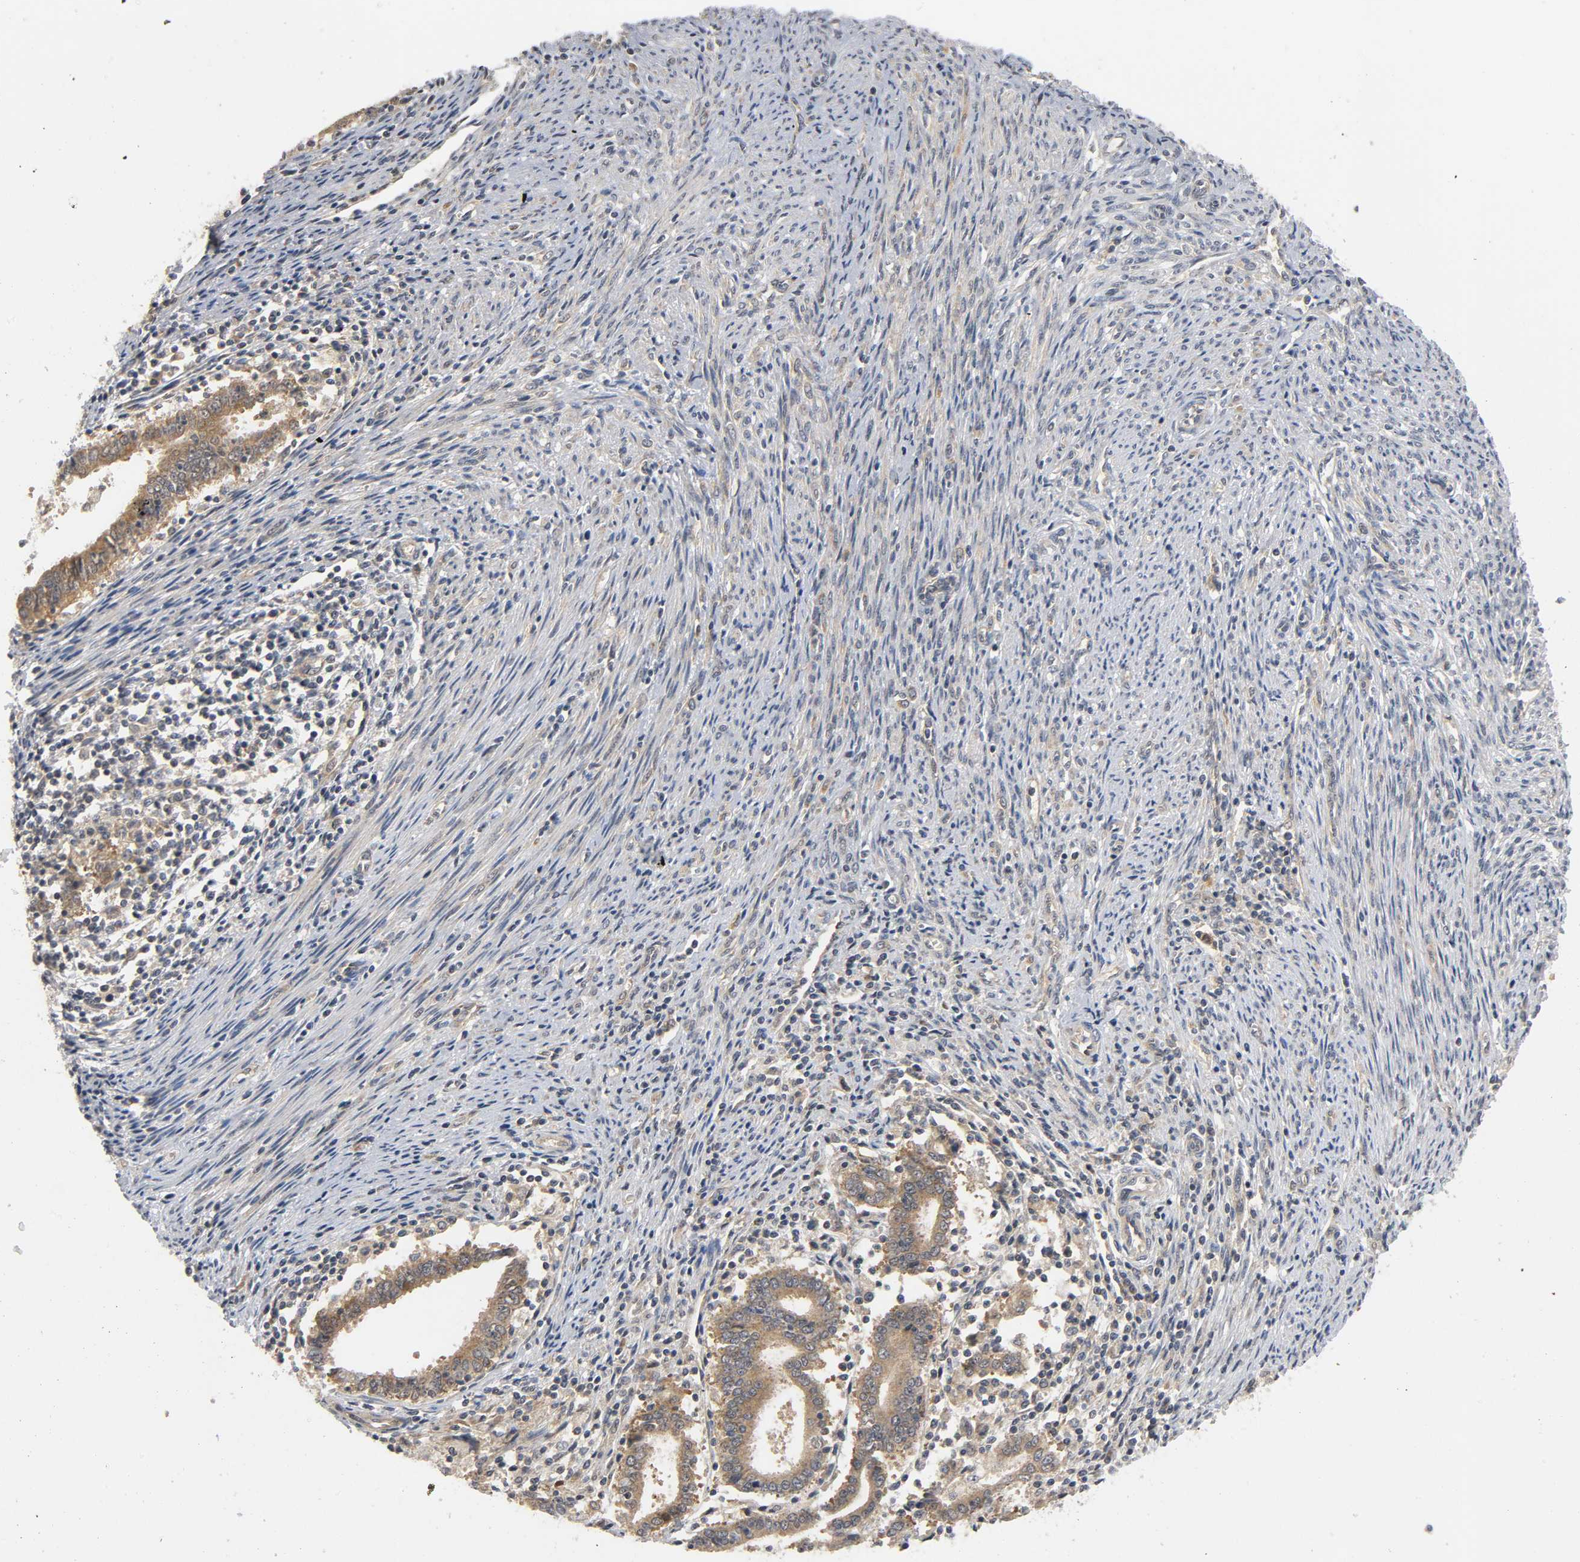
{"staining": {"intensity": "moderate", "quantity": ">75%", "location": "cytoplasmic/membranous"}, "tissue": "endometrial cancer", "cell_type": "Tumor cells", "image_type": "cancer", "snomed": [{"axis": "morphology", "description": "Adenocarcinoma, NOS"}, {"axis": "topography", "description": "Uterus"}], "caption": "Immunohistochemical staining of endometrial cancer (adenocarcinoma) demonstrates medium levels of moderate cytoplasmic/membranous staining in approximately >75% of tumor cells.", "gene": "MAPK8", "patient": {"sex": "female", "age": 83}}